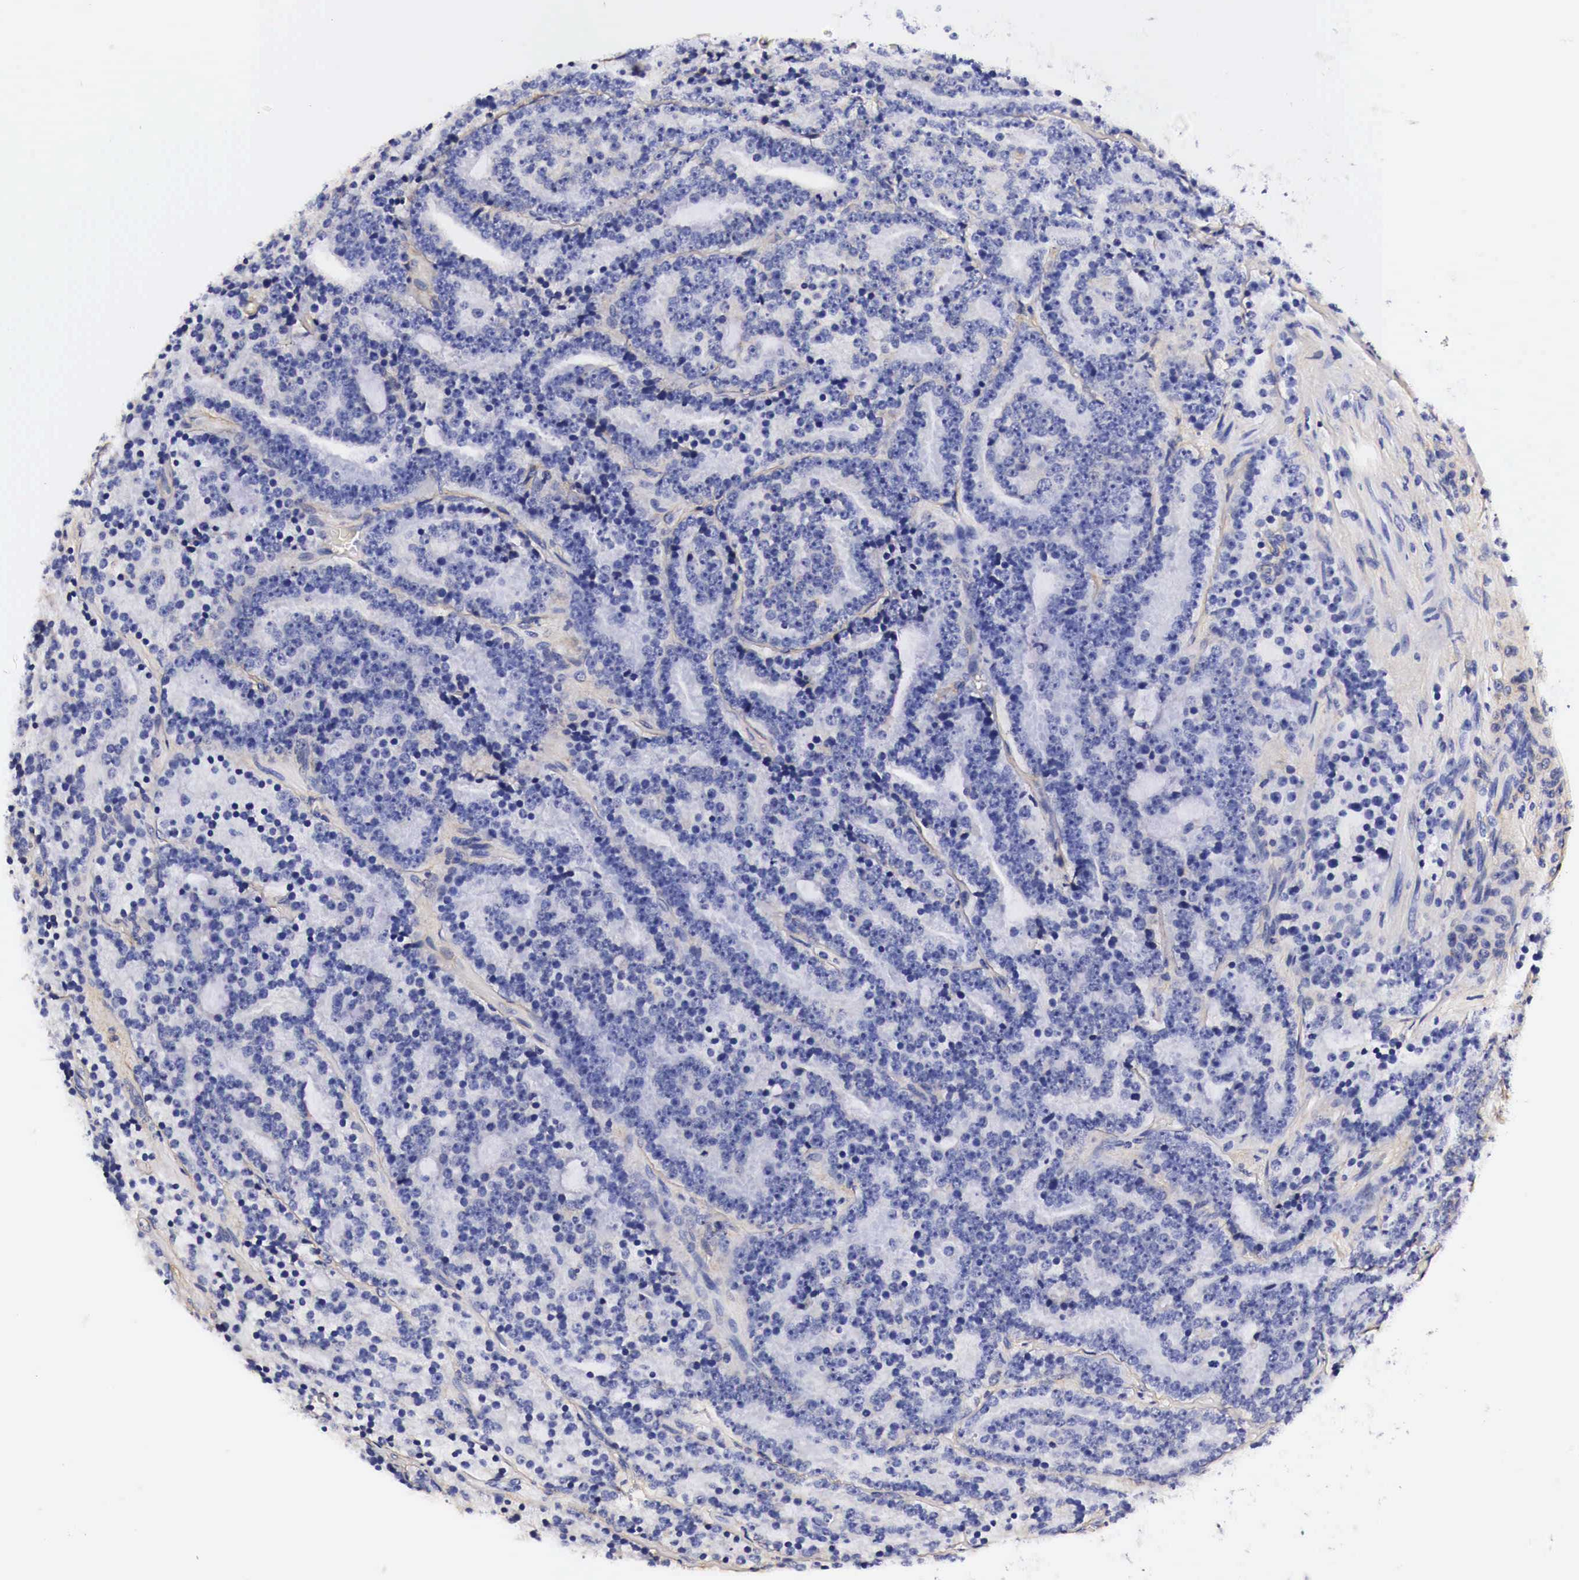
{"staining": {"intensity": "negative", "quantity": "none", "location": "none"}, "tissue": "prostate cancer", "cell_type": "Tumor cells", "image_type": "cancer", "snomed": [{"axis": "morphology", "description": "Adenocarcinoma, Medium grade"}, {"axis": "topography", "description": "Prostate"}], "caption": "The micrograph exhibits no staining of tumor cells in prostate cancer (adenocarcinoma (medium-grade)).", "gene": "EGFR", "patient": {"sex": "male", "age": 65}}